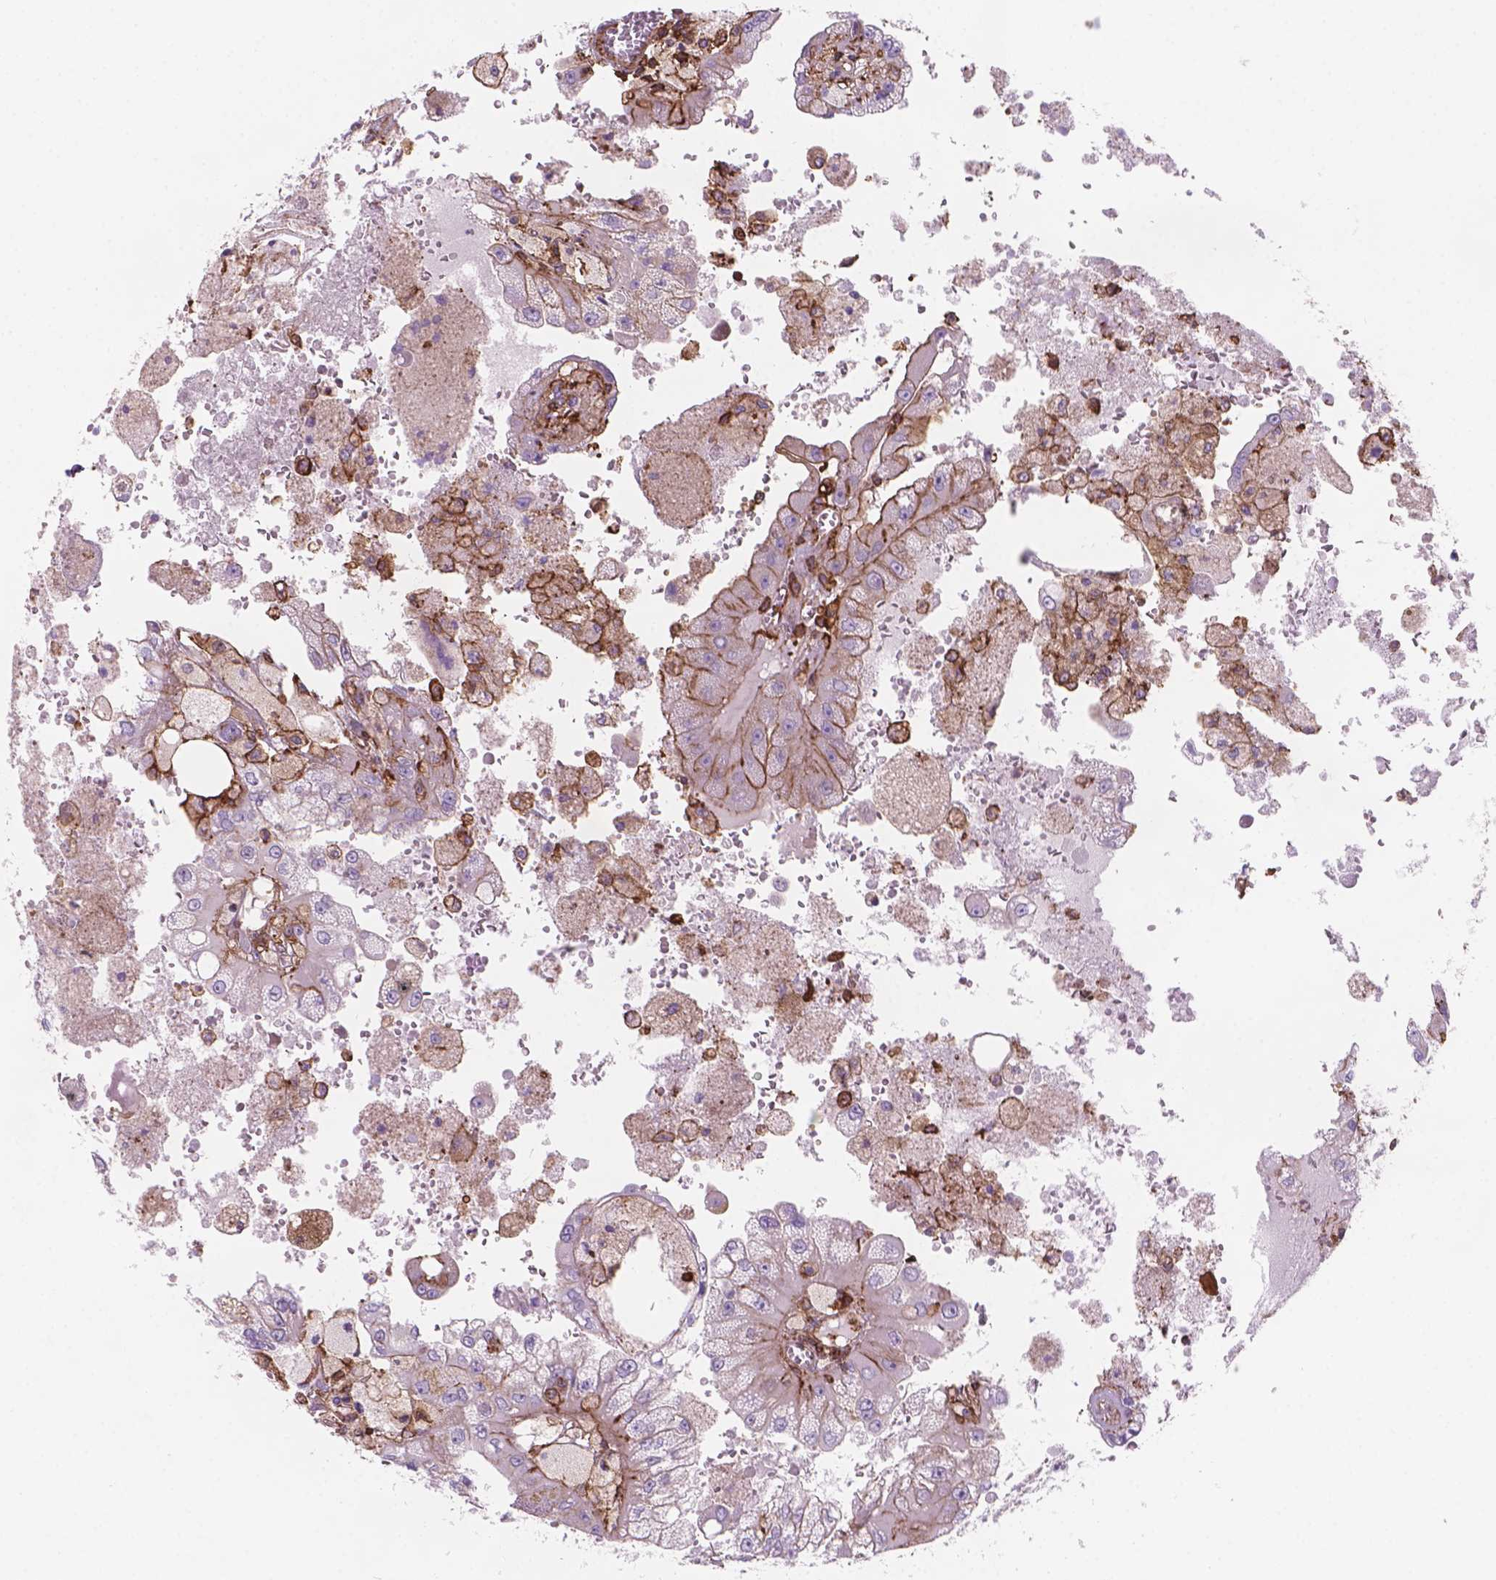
{"staining": {"intensity": "moderate", "quantity": "<25%", "location": "cytoplasmic/membranous"}, "tissue": "renal cancer", "cell_type": "Tumor cells", "image_type": "cancer", "snomed": [{"axis": "morphology", "description": "Adenocarcinoma, NOS"}, {"axis": "topography", "description": "Kidney"}], "caption": "Protein analysis of adenocarcinoma (renal) tissue reveals moderate cytoplasmic/membranous staining in approximately <25% of tumor cells.", "gene": "PATJ", "patient": {"sex": "male", "age": 58}}